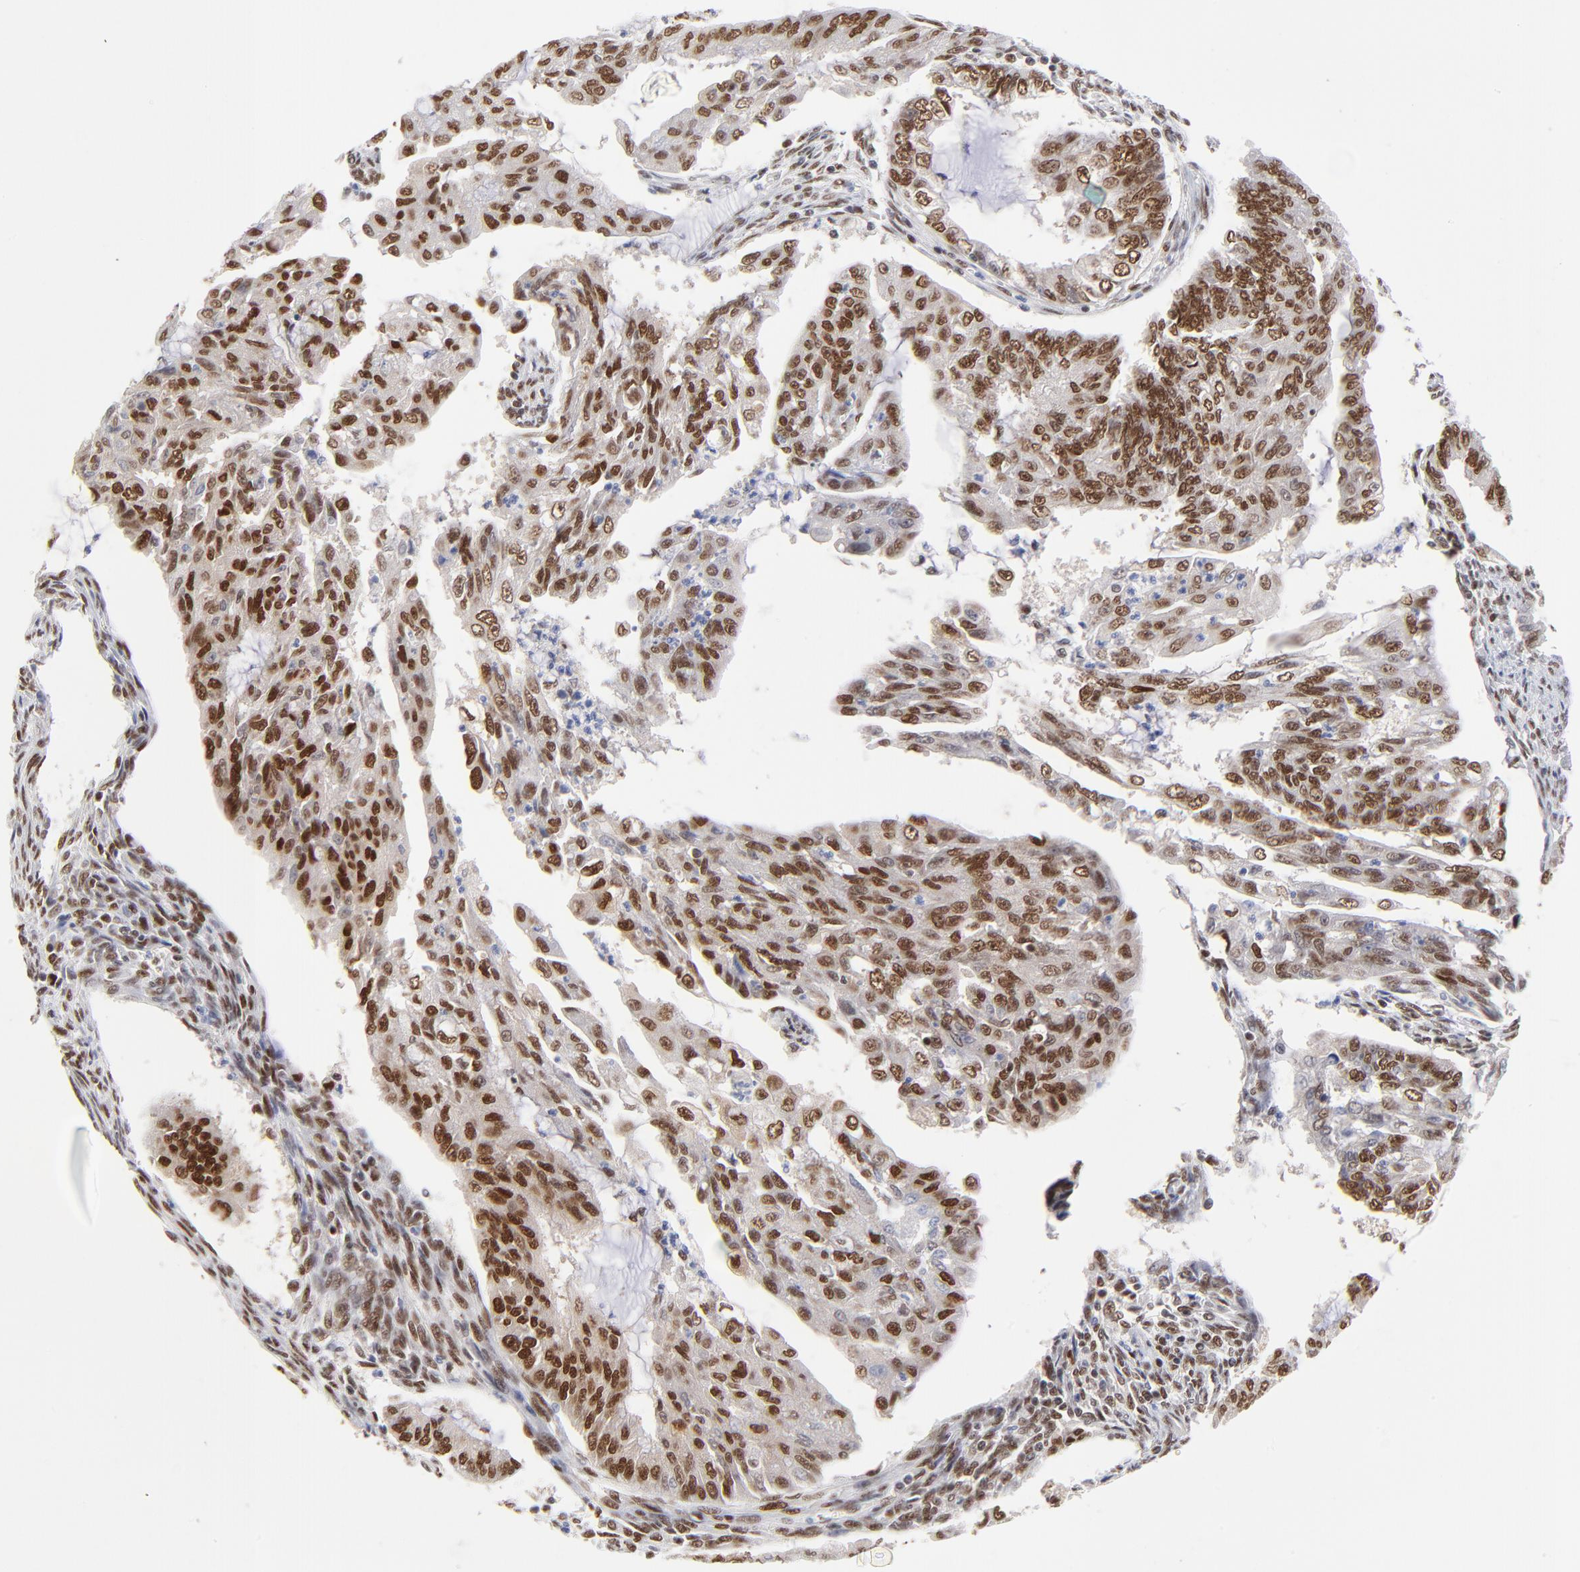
{"staining": {"intensity": "strong", "quantity": ">75%", "location": "nuclear"}, "tissue": "endometrial cancer", "cell_type": "Tumor cells", "image_type": "cancer", "snomed": [{"axis": "morphology", "description": "Adenocarcinoma, NOS"}, {"axis": "topography", "description": "Endometrium"}], "caption": "Endometrial cancer (adenocarcinoma) stained for a protein reveals strong nuclear positivity in tumor cells. The staining was performed using DAB (3,3'-diaminobenzidine) to visualize the protein expression in brown, while the nuclei were stained in blue with hematoxylin (Magnification: 20x).", "gene": "ZMYM3", "patient": {"sex": "female", "age": 75}}